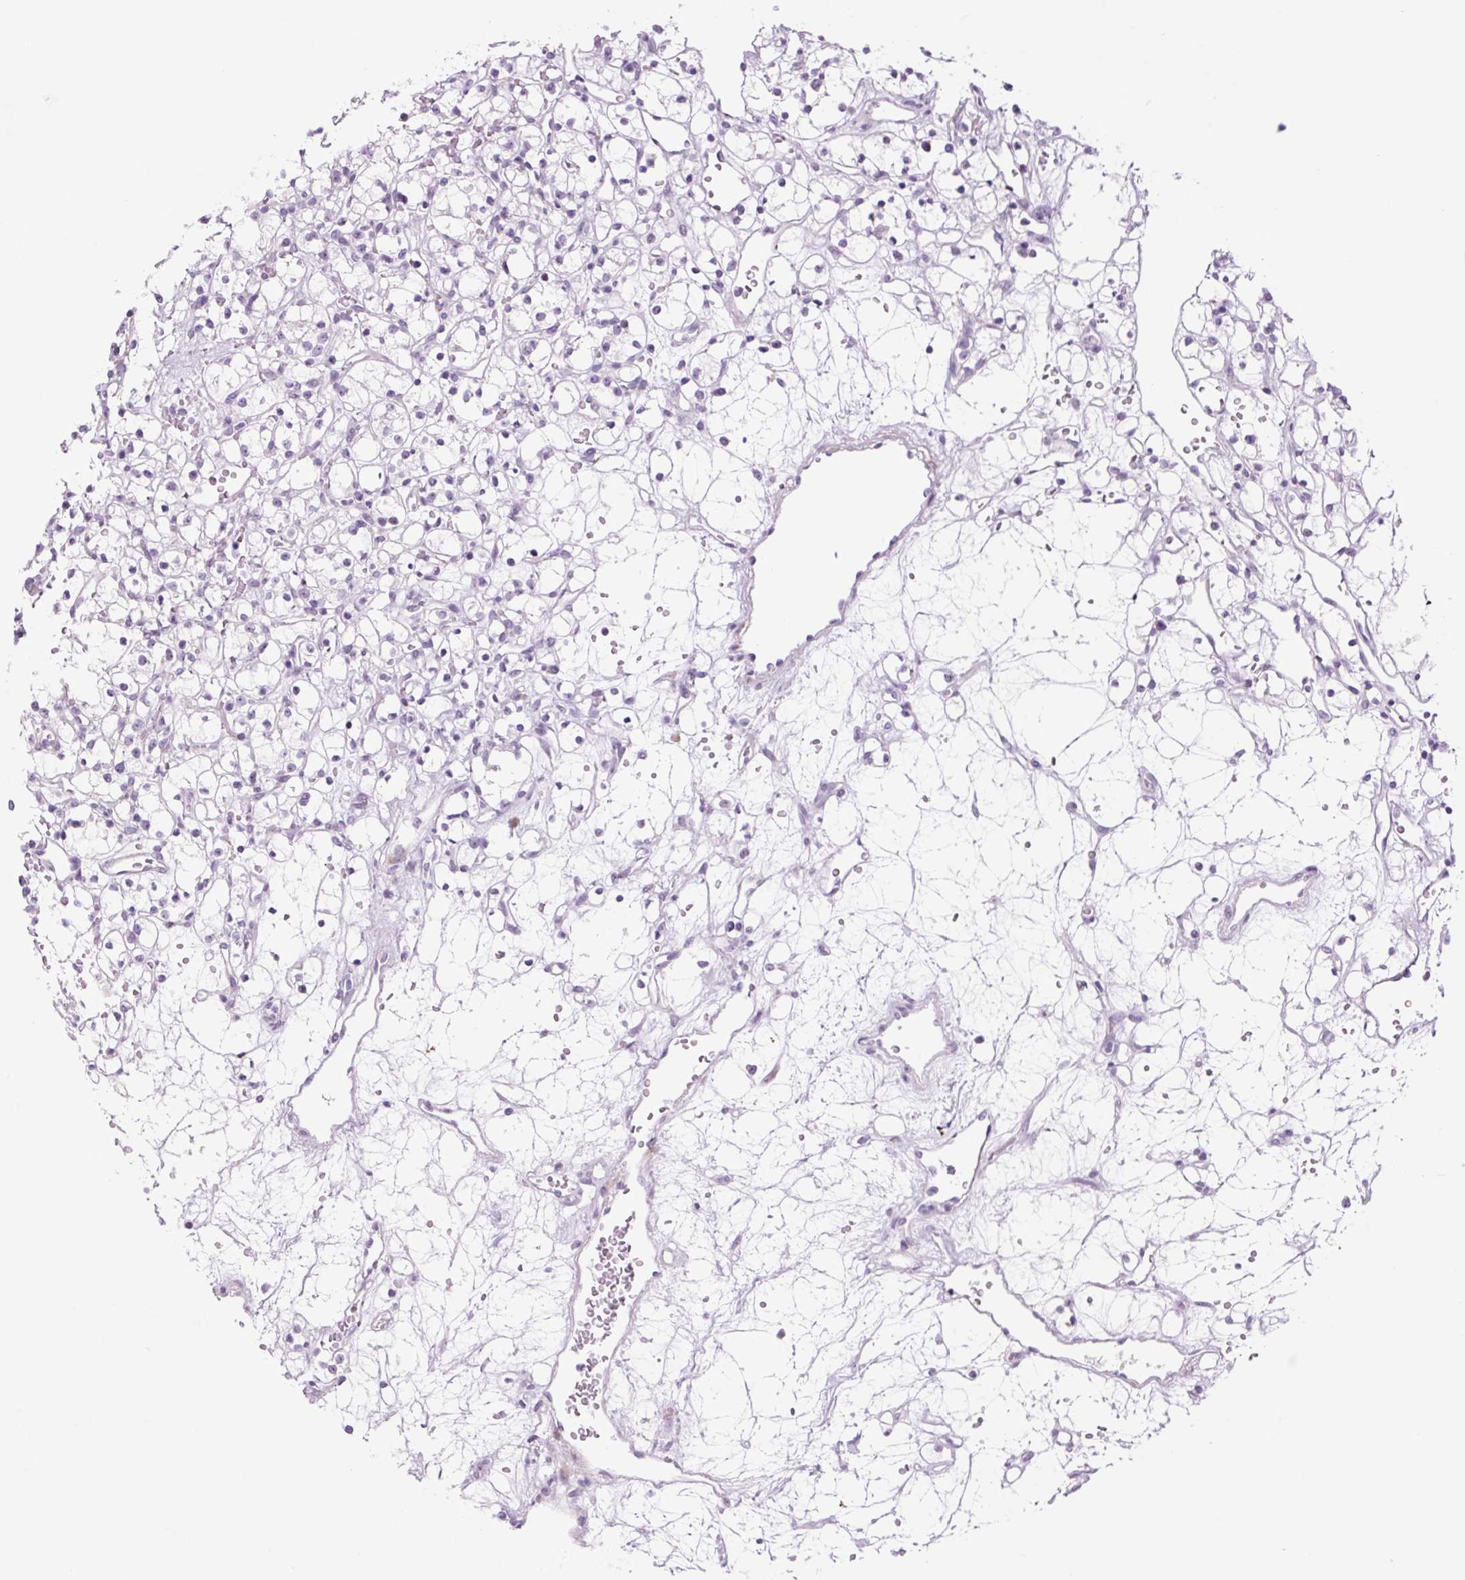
{"staining": {"intensity": "negative", "quantity": "none", "location": "none"}, "tissue": "renal cancer", "cell_type": "Tumor cells", "image_type": "cancer", "snomed": [{"axis": "morphology", "description": "Adenocarcinoma, NOS"}, {"axis": "topography", "description": "Kidney"}], "caption": "Human renal cancer (adenocarcinoma) stained for a protein using immunohistochemistry (IHC) displays no expression in tumor cells.", "gene": "RRS1", "patient": {"sex": "female", "age": 59}}